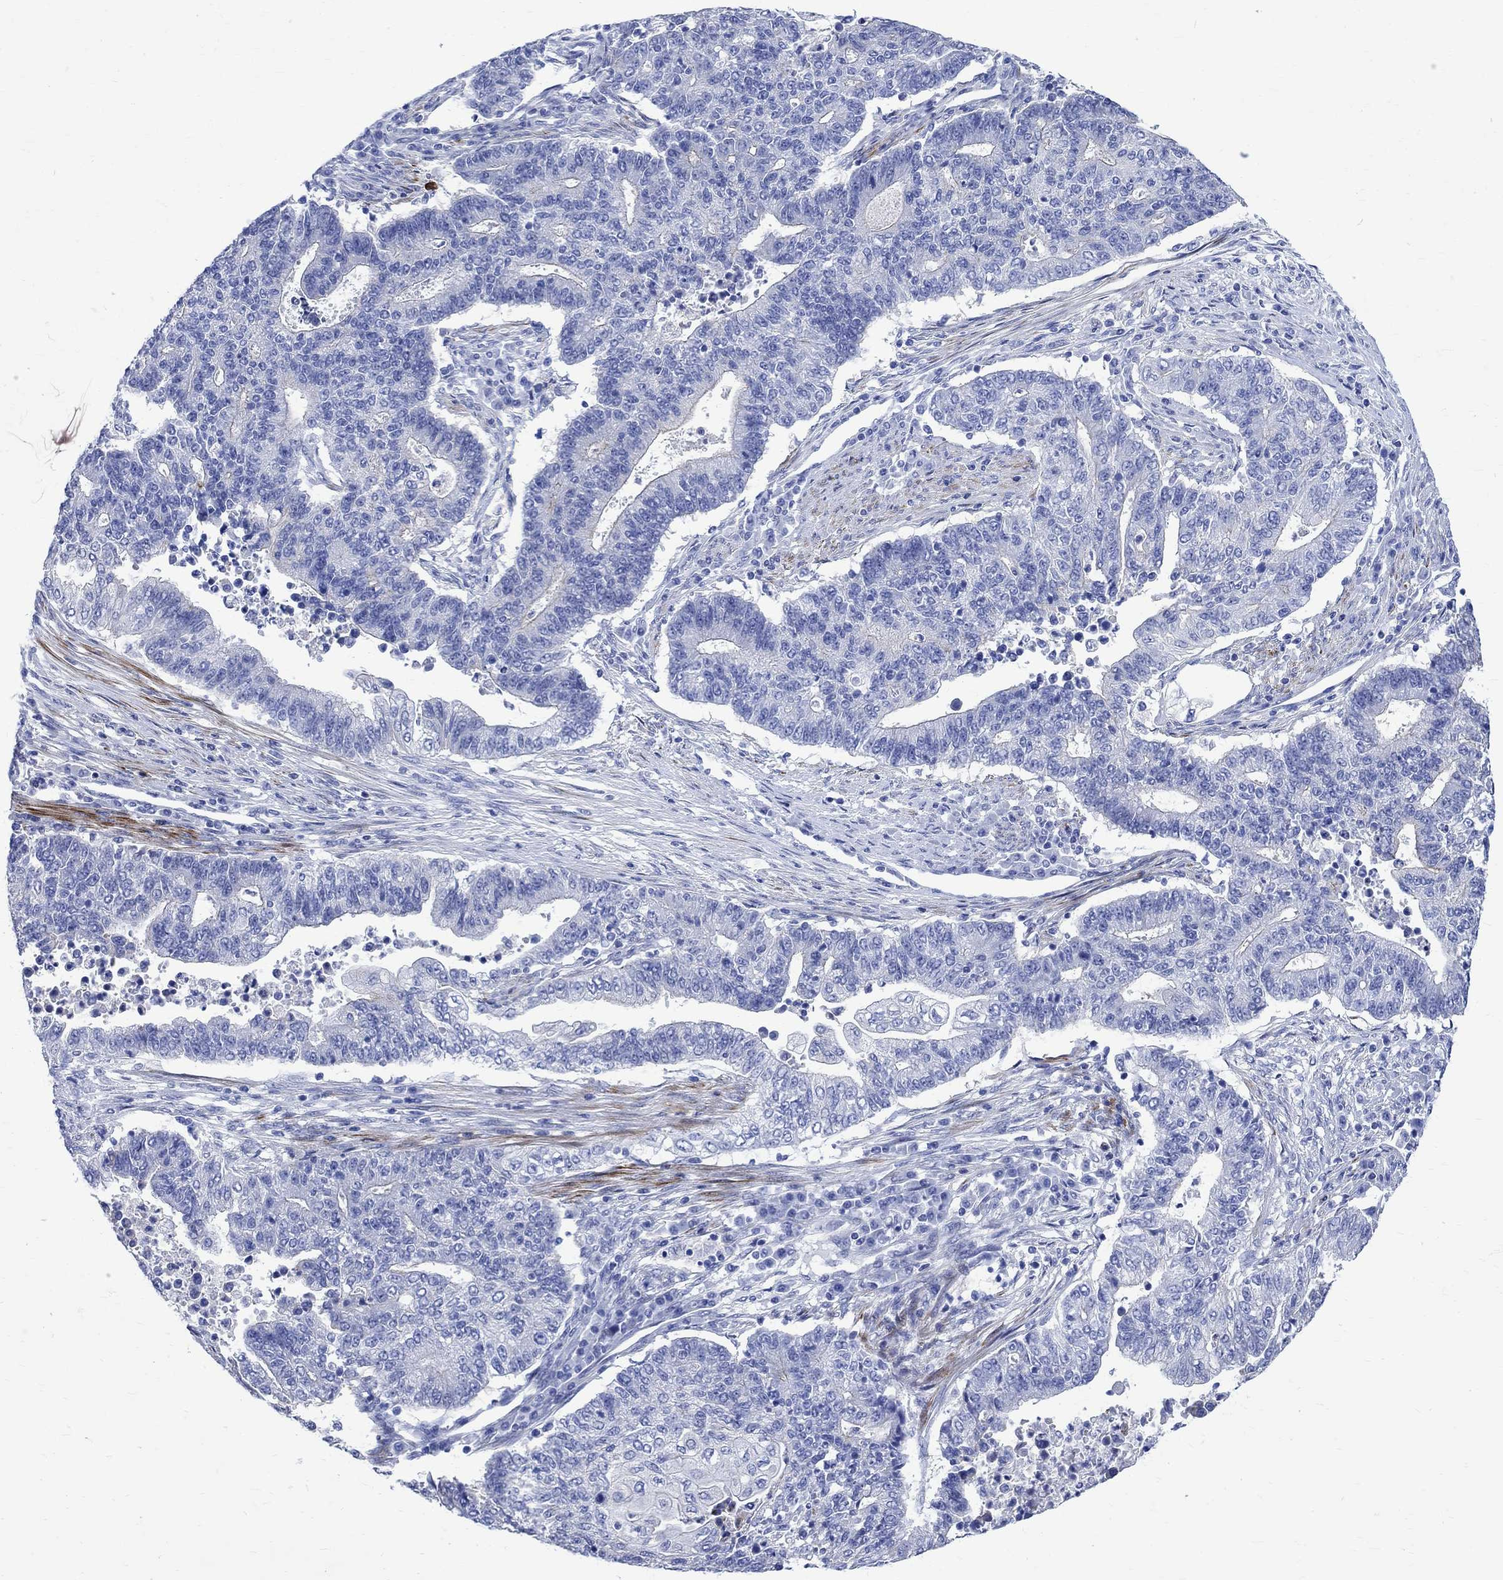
{"staining": {"intensity": "negative", "quantity": "none", "location": "none"}, "tissue": "endometrial cancer", "cell_type": "Tumor cells", "image_type": "cancer", "snomed": [{"axis": "morphology", "description": "Adenocarcinoma, NOS"}, {"axis": "topography", "description": "Uterus"}, {"axis": "topography", "description": "Endometrium"}], "caption": "IHC image of human endometrial cancer stained for a protein (brown), which displays no staining in tumor cells. (DAB (3,3'-diaminobenzidine) immunohistochemistry (IHC) visualized using brightfield microscopy, high magnification).", "gene": "PARVB", "patient": {"sex": "female", "age": 54}}